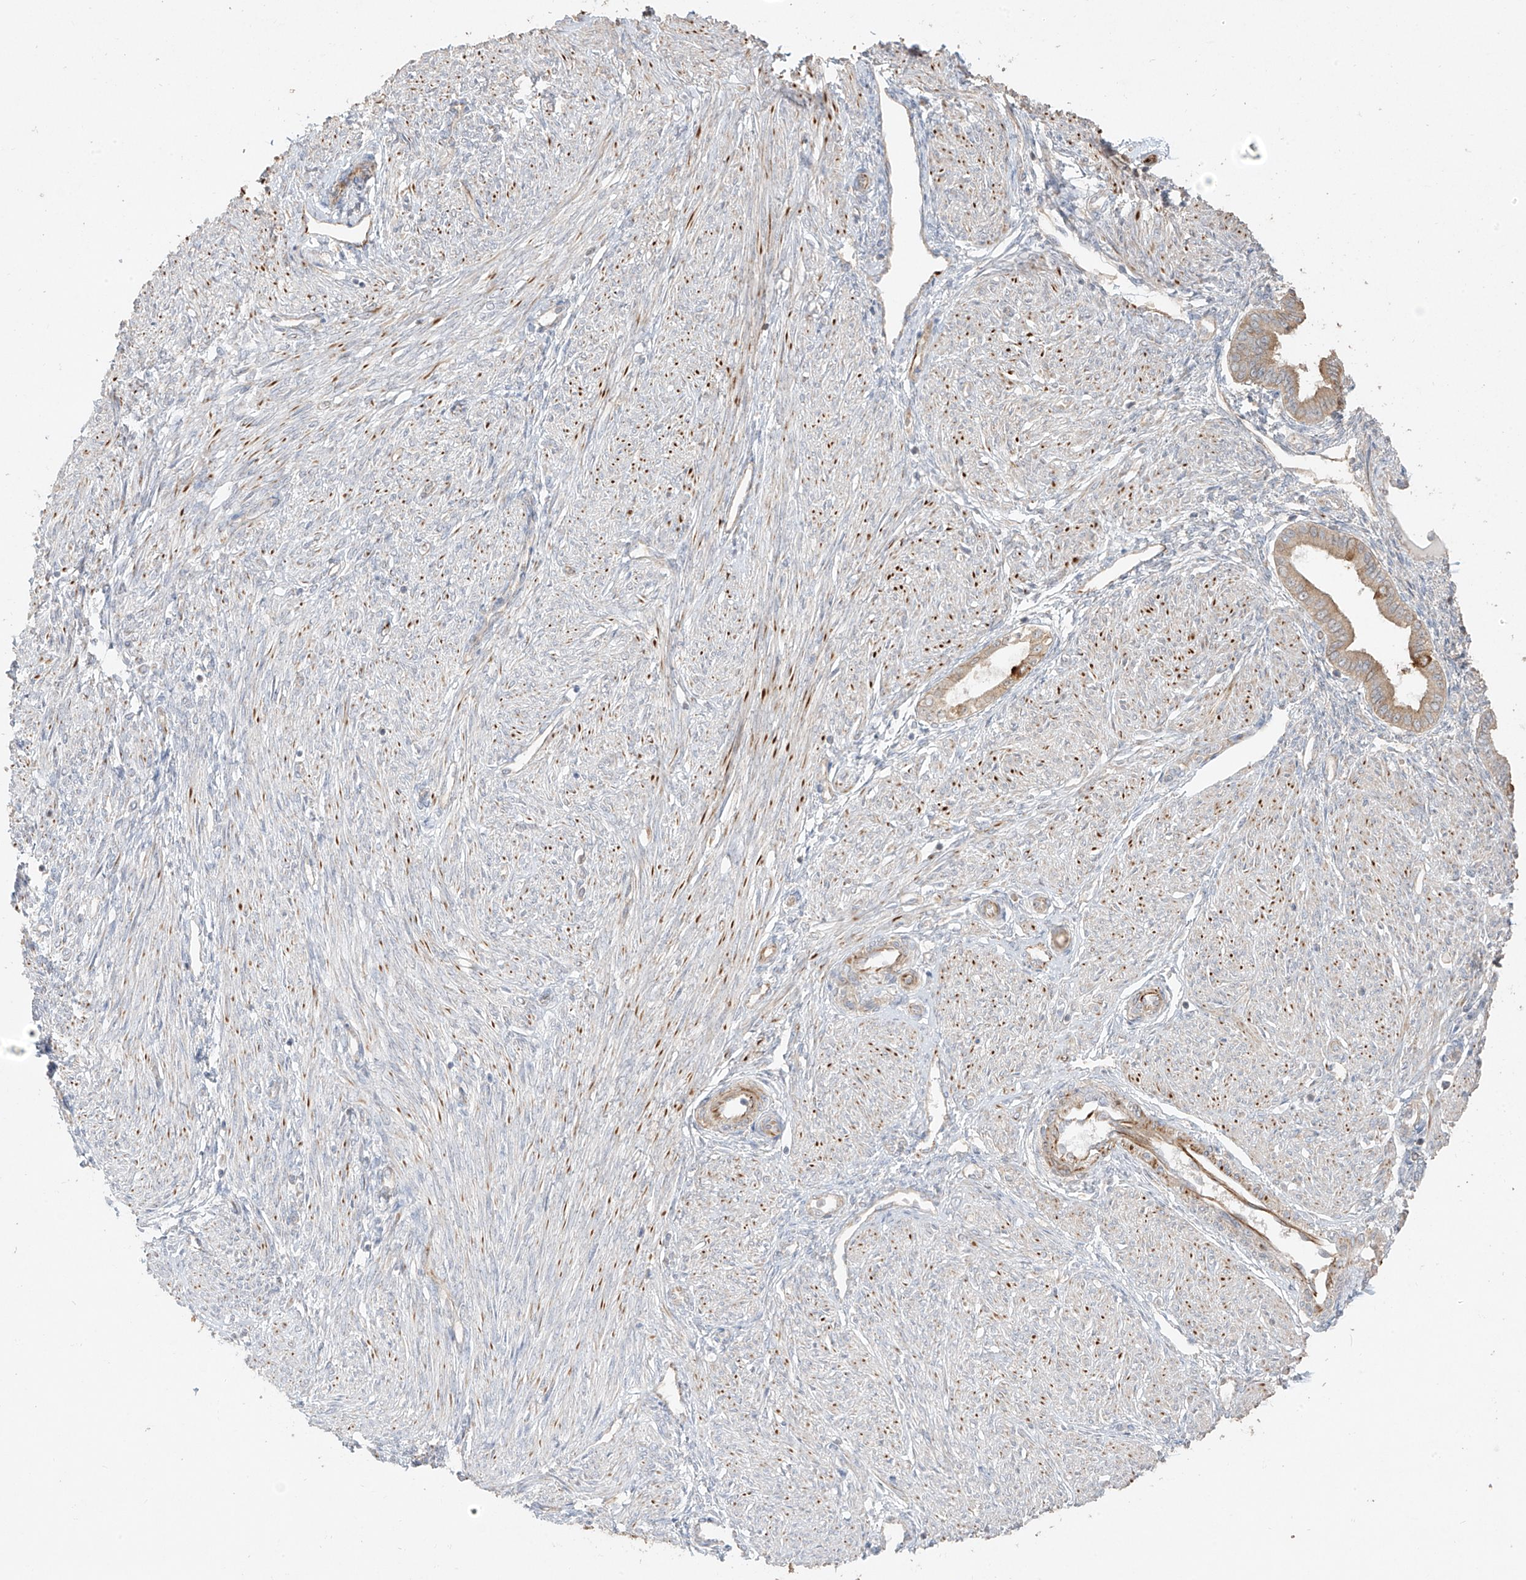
{"staining": {"intensity": "negative", "quantity": "none", "location": "none"}, "tissue": "endometrium", "cell_type": "Cells in endometrial stroma", "image_type": "normal", "snomed": [{"axis": "morphology", "description": "Normal tissue, NOS"}, {"axis": "topography", "description": "Endometrium"}], "caption": "The image displays no significant expression in cells in endometrial stroma of endometrium. Brightfield microscopy of immunohistochemistry stained with DAB (3,3'-diaminobenzidine) (brown) and hematoxylin (blue), captured at high magnification.", "gene": "DCDC2", "patient": {"sex": "female", "age": 53}}